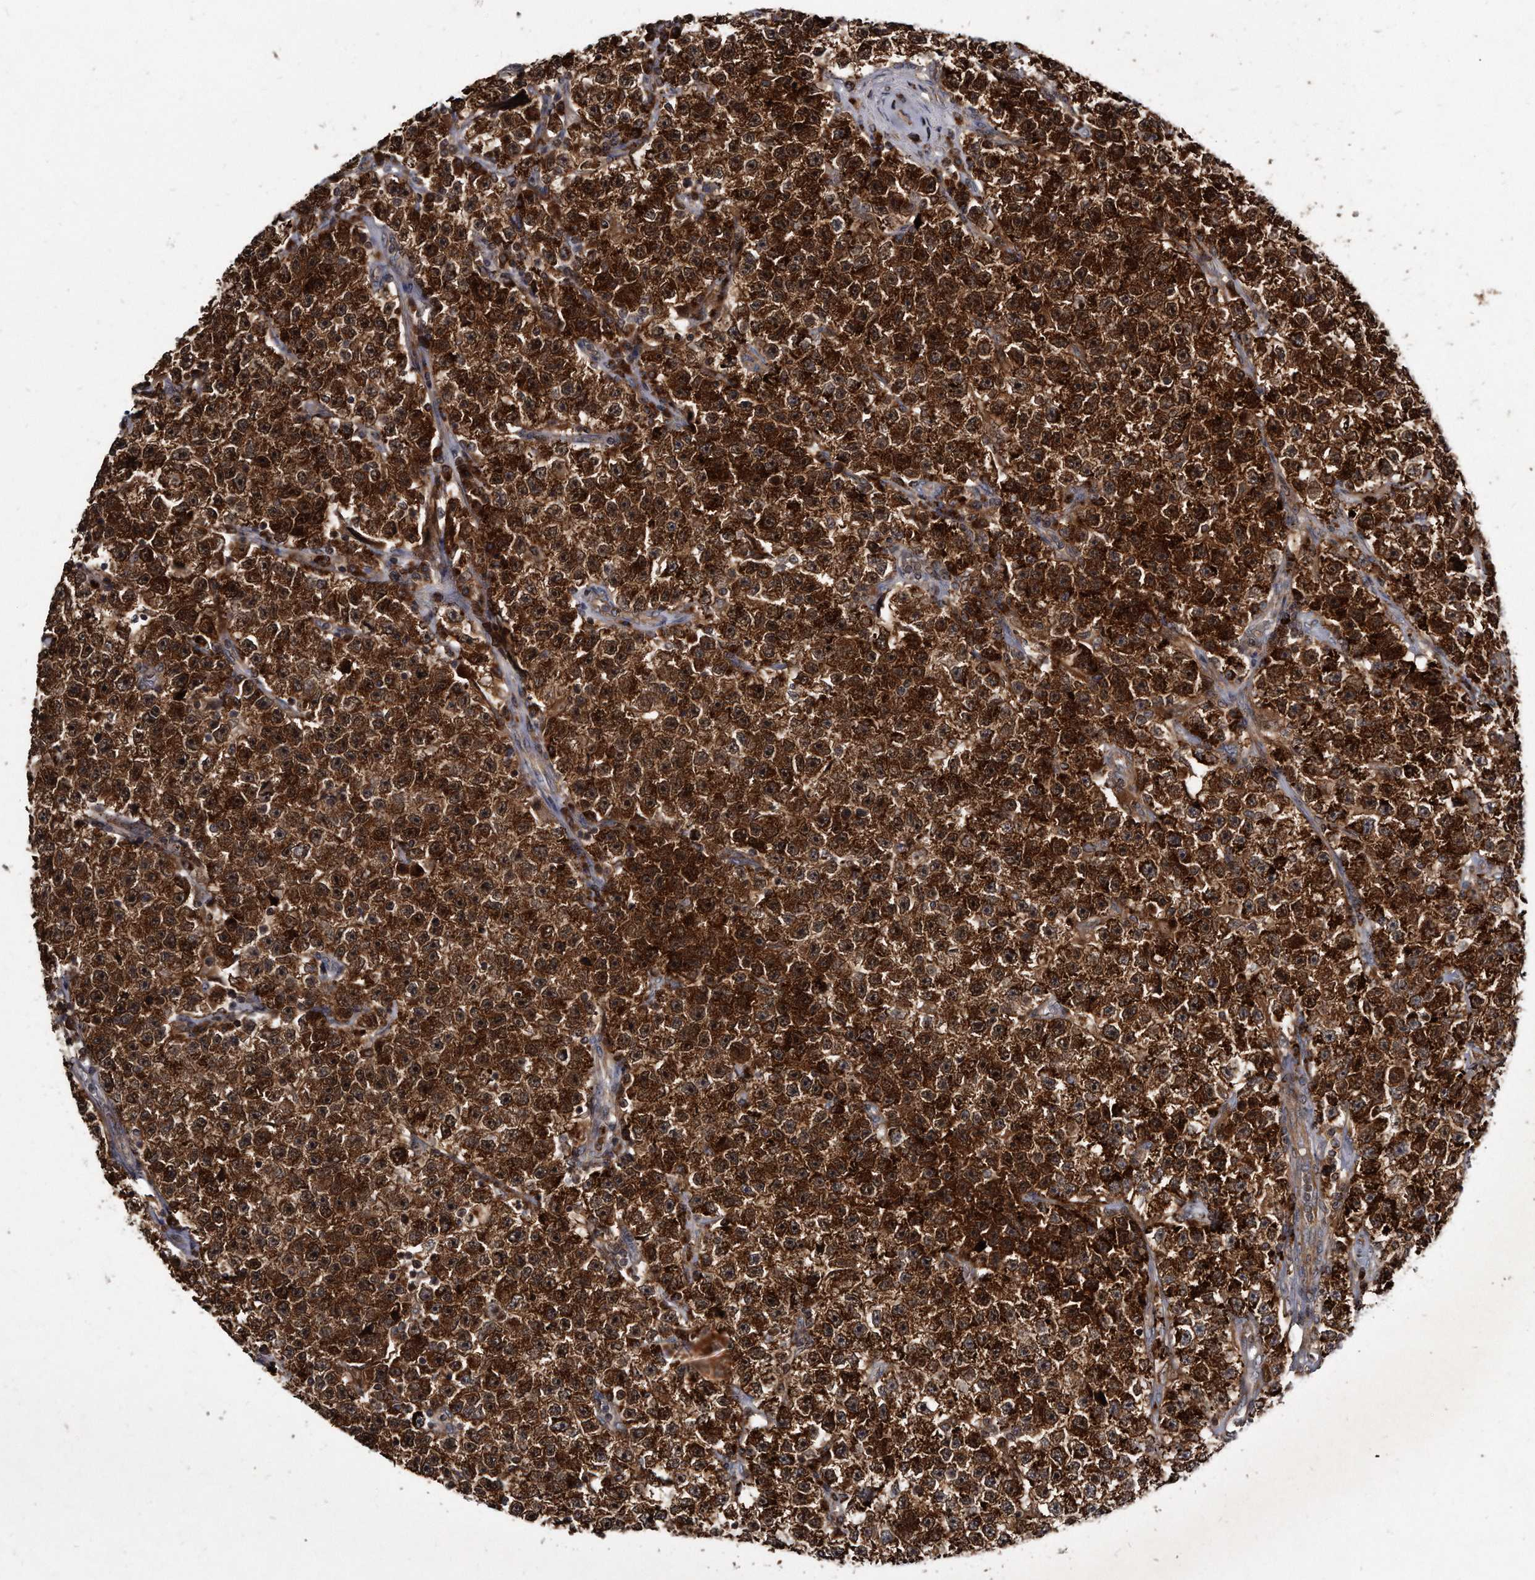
{"staining": {"intensity": "strong", "quantity": ">75%", "location": "cytoplasmic/membranous"}, "tissue": "testis cancer", "cell_type": "Tumor cells", "image_type": "cancer", "snomed": [{"axis": "morphology", "description": "Seminoma, NOS"}, {"axis": "topography", "description": "Testis"}], "caption": "A high amount of strong cytoplasmic/membranous expression is appreciated in approximately >75% of tumor cells in testis seminoma tissue.", "gene": "FAM136A", "patient": {"sex": "male", "age": 22}}